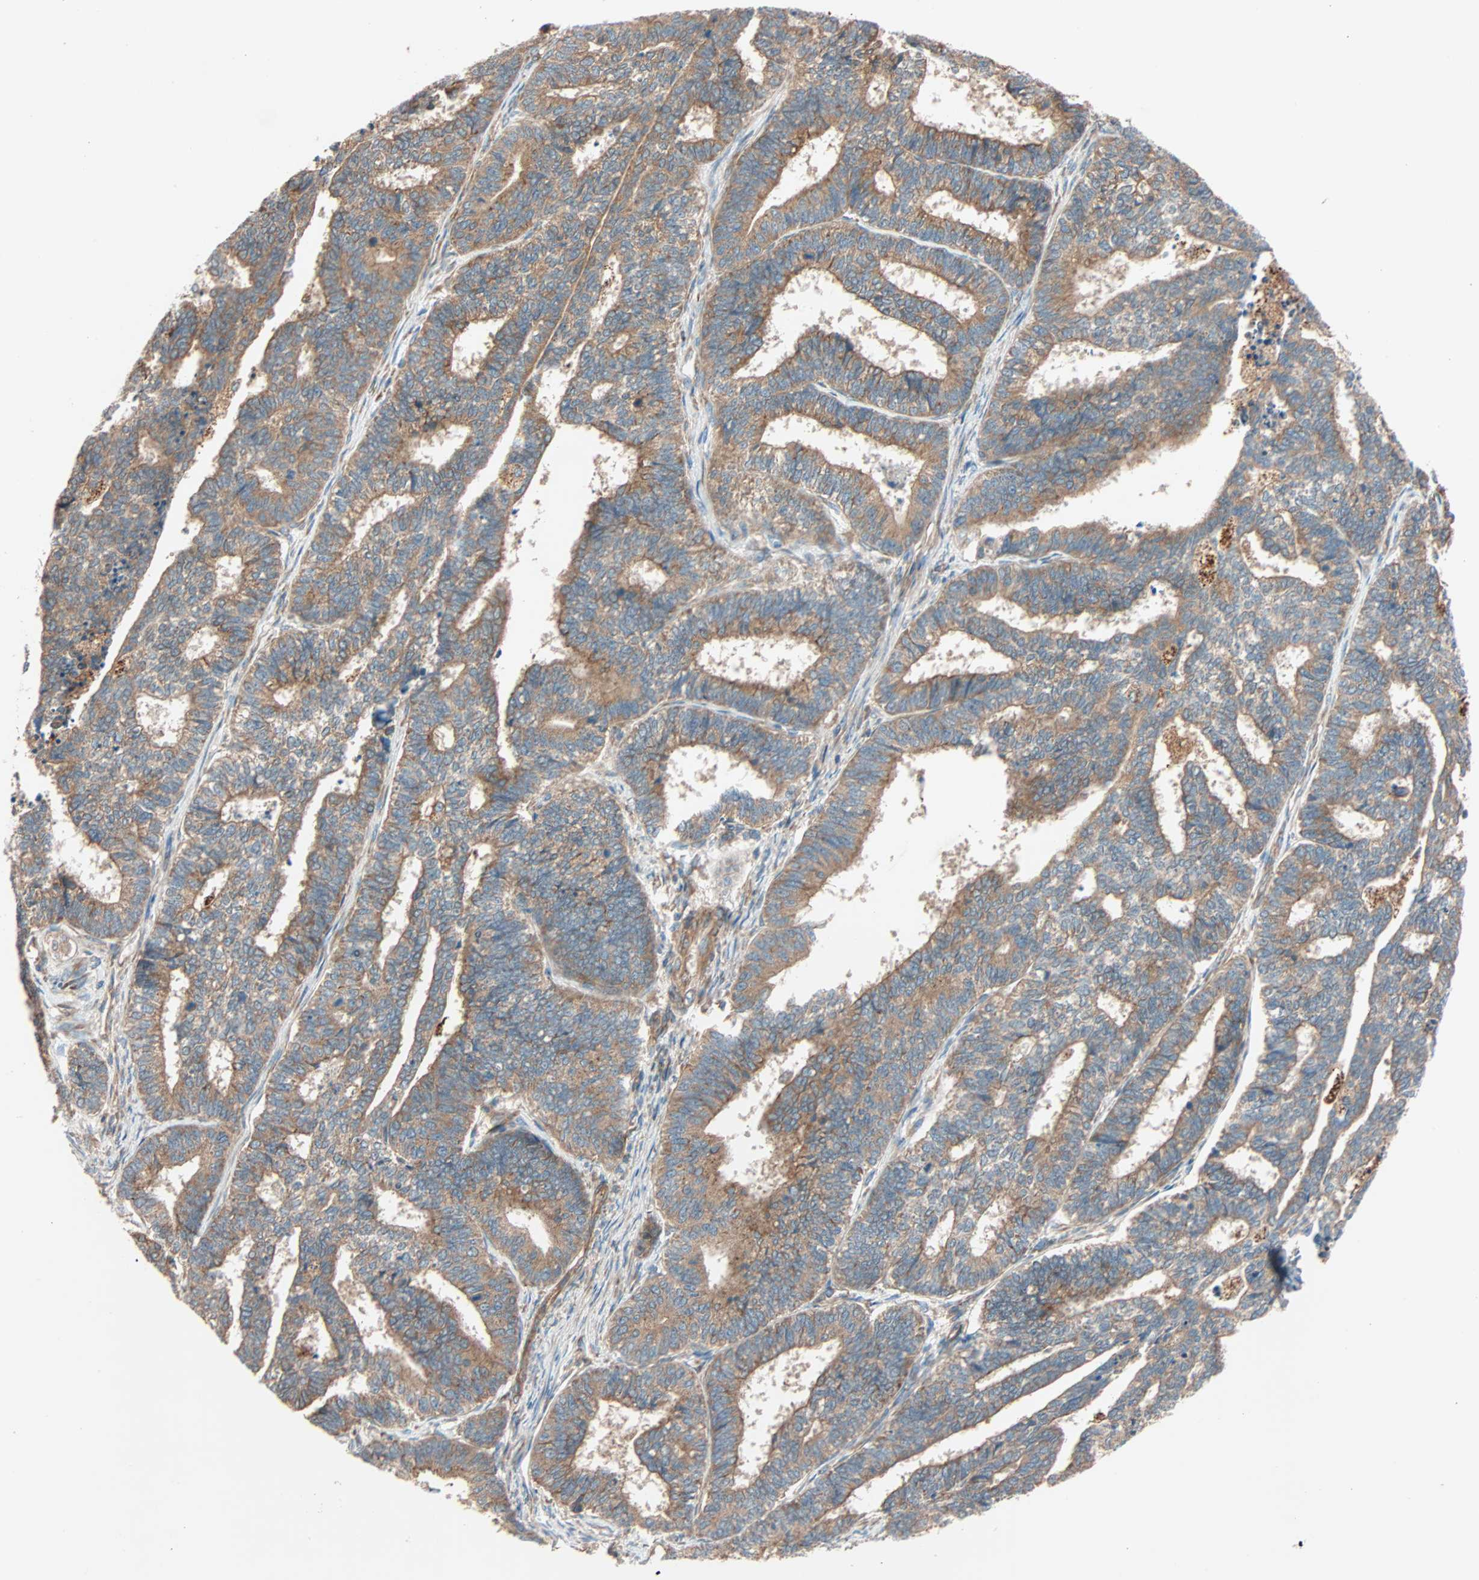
{"staining": {"intensity": "moderate", "quantity": ">75%", "location": "cytoplasmic/membranous"}, "tissue": "endometrial cancer", "cell_type": "Tumor cells", "image_type": "cancer", "snomed": [{"axis": "morphology", "description": "Adenocarcinoma, NOS"}, {"axis": "topography", "description": "Endometrium"}], "caption": "Tumor cells exhibit medium levels of moderate cytoplasmic/membranous expression in approximately >75% of cells in endometrial cancer (adenocarcinoma). (DAB (3,3'-diaminobenzidine) IHC, brown staining for protein, blue staining for nuclei).", "gene": "PHYH", "patient": {"sex": "female", "age": 70}}